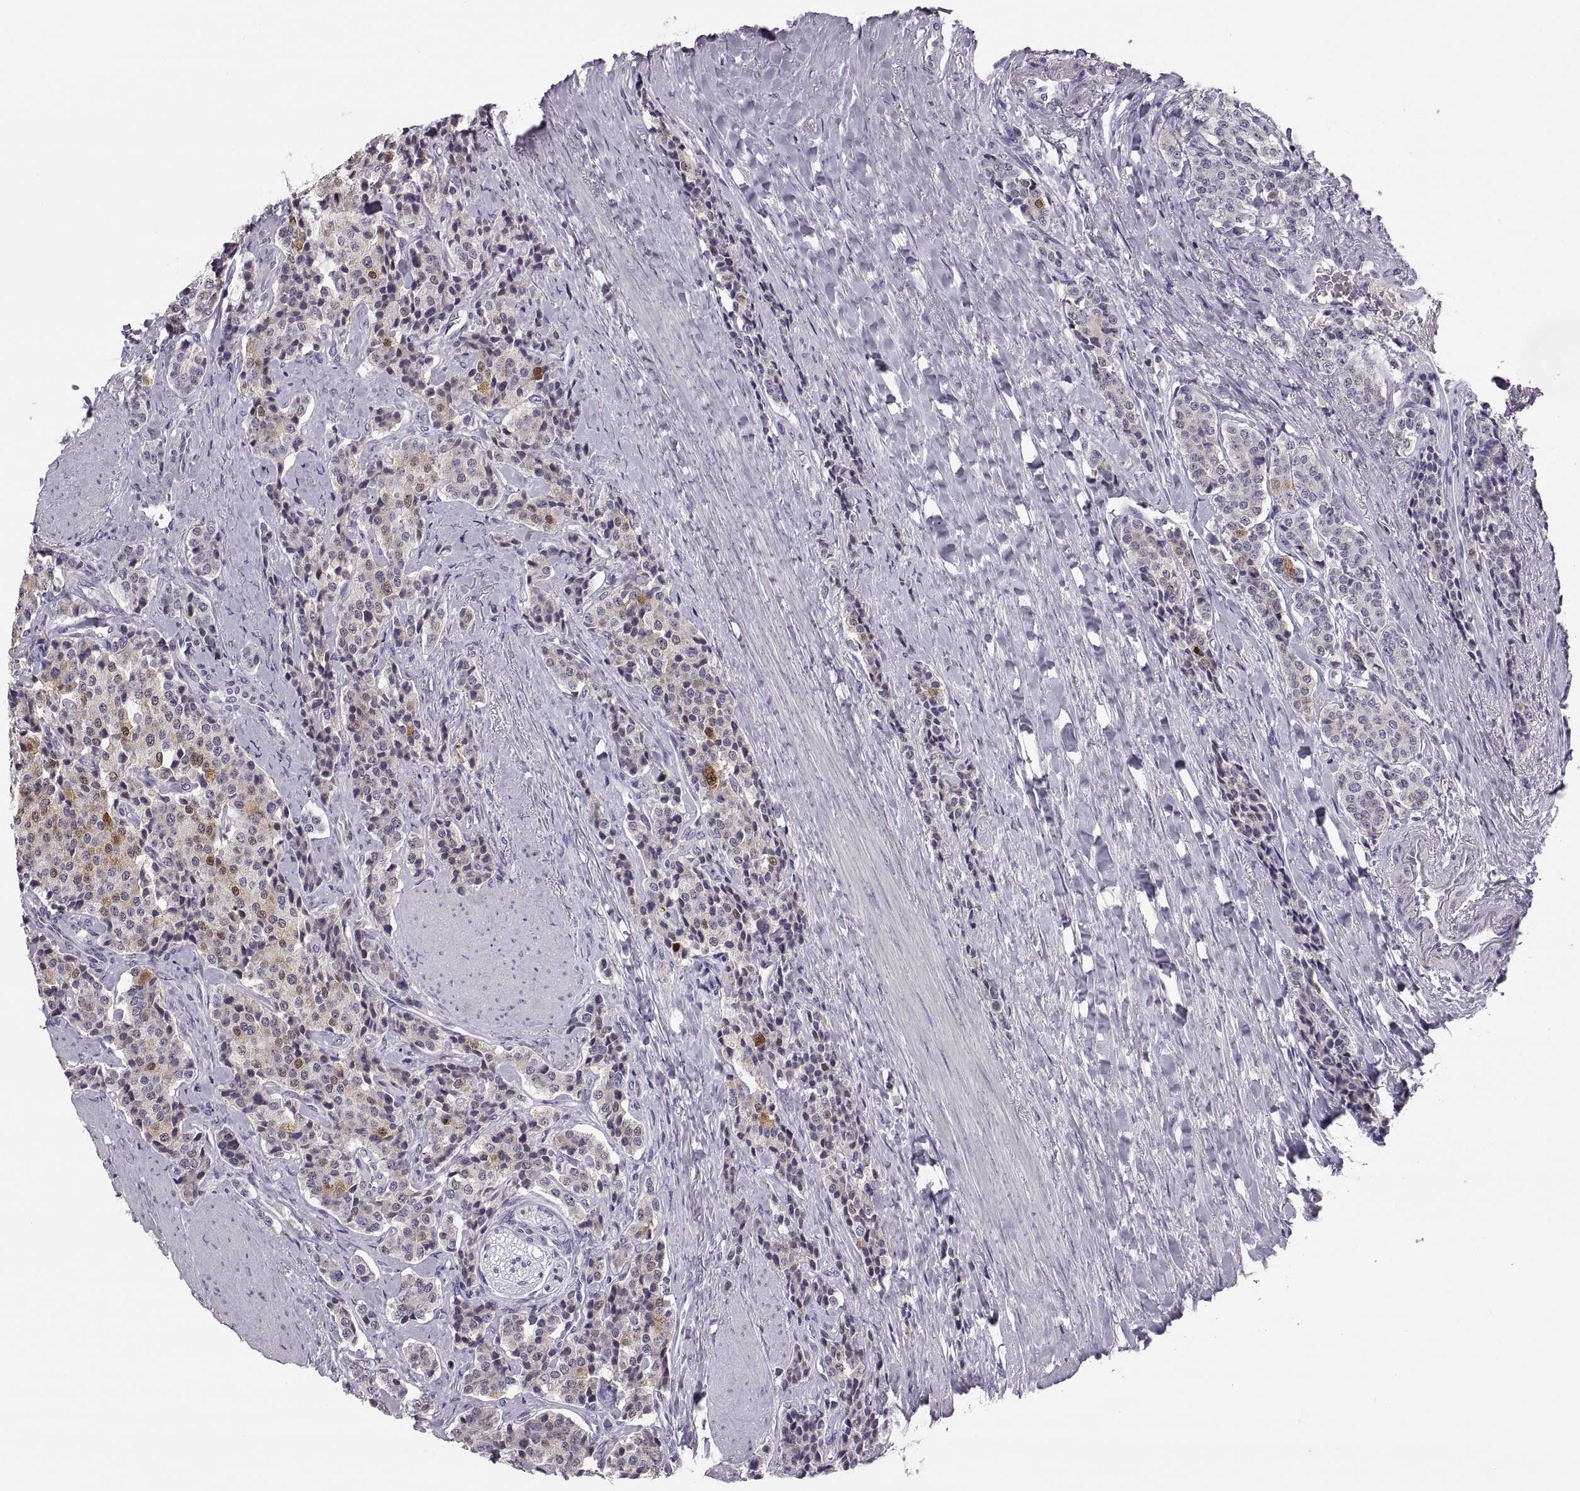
{"staining": {"intensity": "moderate", "quantity": "<25%", "location": "nuclear"}, "tissue": "carcinoid", "cell_type": "Tumor cells", "image_type": "cancer", "snomed": [{"axis": "morphology", "description": "Carcinoid, malignant, NOS"}, {"axis": "topography", "description": "Small intestine"}], "caption": "A photomicrograph of human carcinoid (malignant) stained for a protein shows moderate nuclear brown staining in tumor cells.", "gene": "ADH6", "patient": {"sex": "female", "age": 58}}